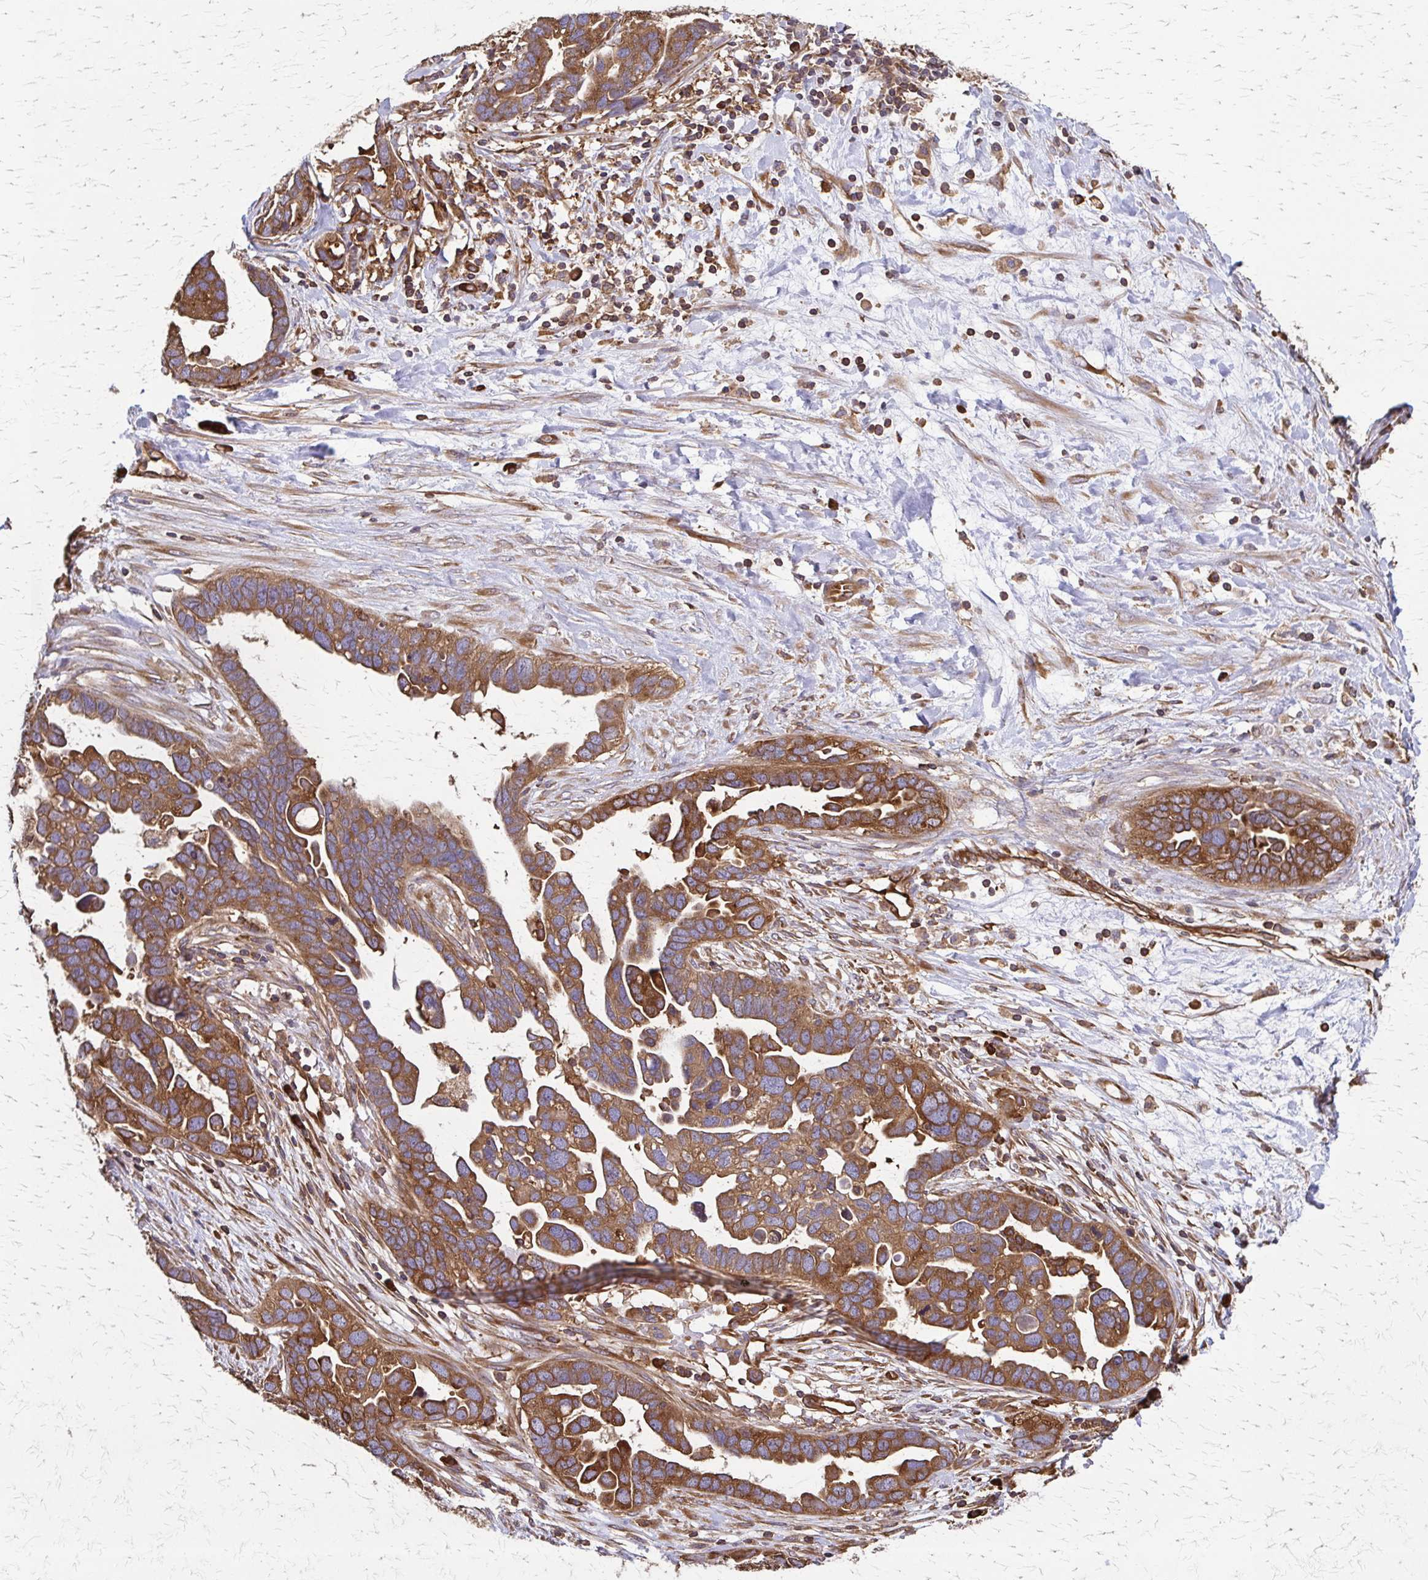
{"staining": {"intensity": "moderate", "quantity": ">75%", "location": "cytoplasmic/membranous"}, "tissue": "ovarian cancer", "cell_type": "Tumor cells", "image_type": "cancer", "snomed": [{"axis": "morphology", "description": "Cystadenocarcinoma, serous, NOS"}, {"axis": "topography", "description": "Ovary"}], "caption": "This image displays immunohistochemistry staining of serous cystadenocarcinoma (ovarian), with medium moderate cytoplasmic/membranous expression in about >75% of tumor cells.", "gene": "EEF2", "patient": {"sex": "female", "age": 54}}